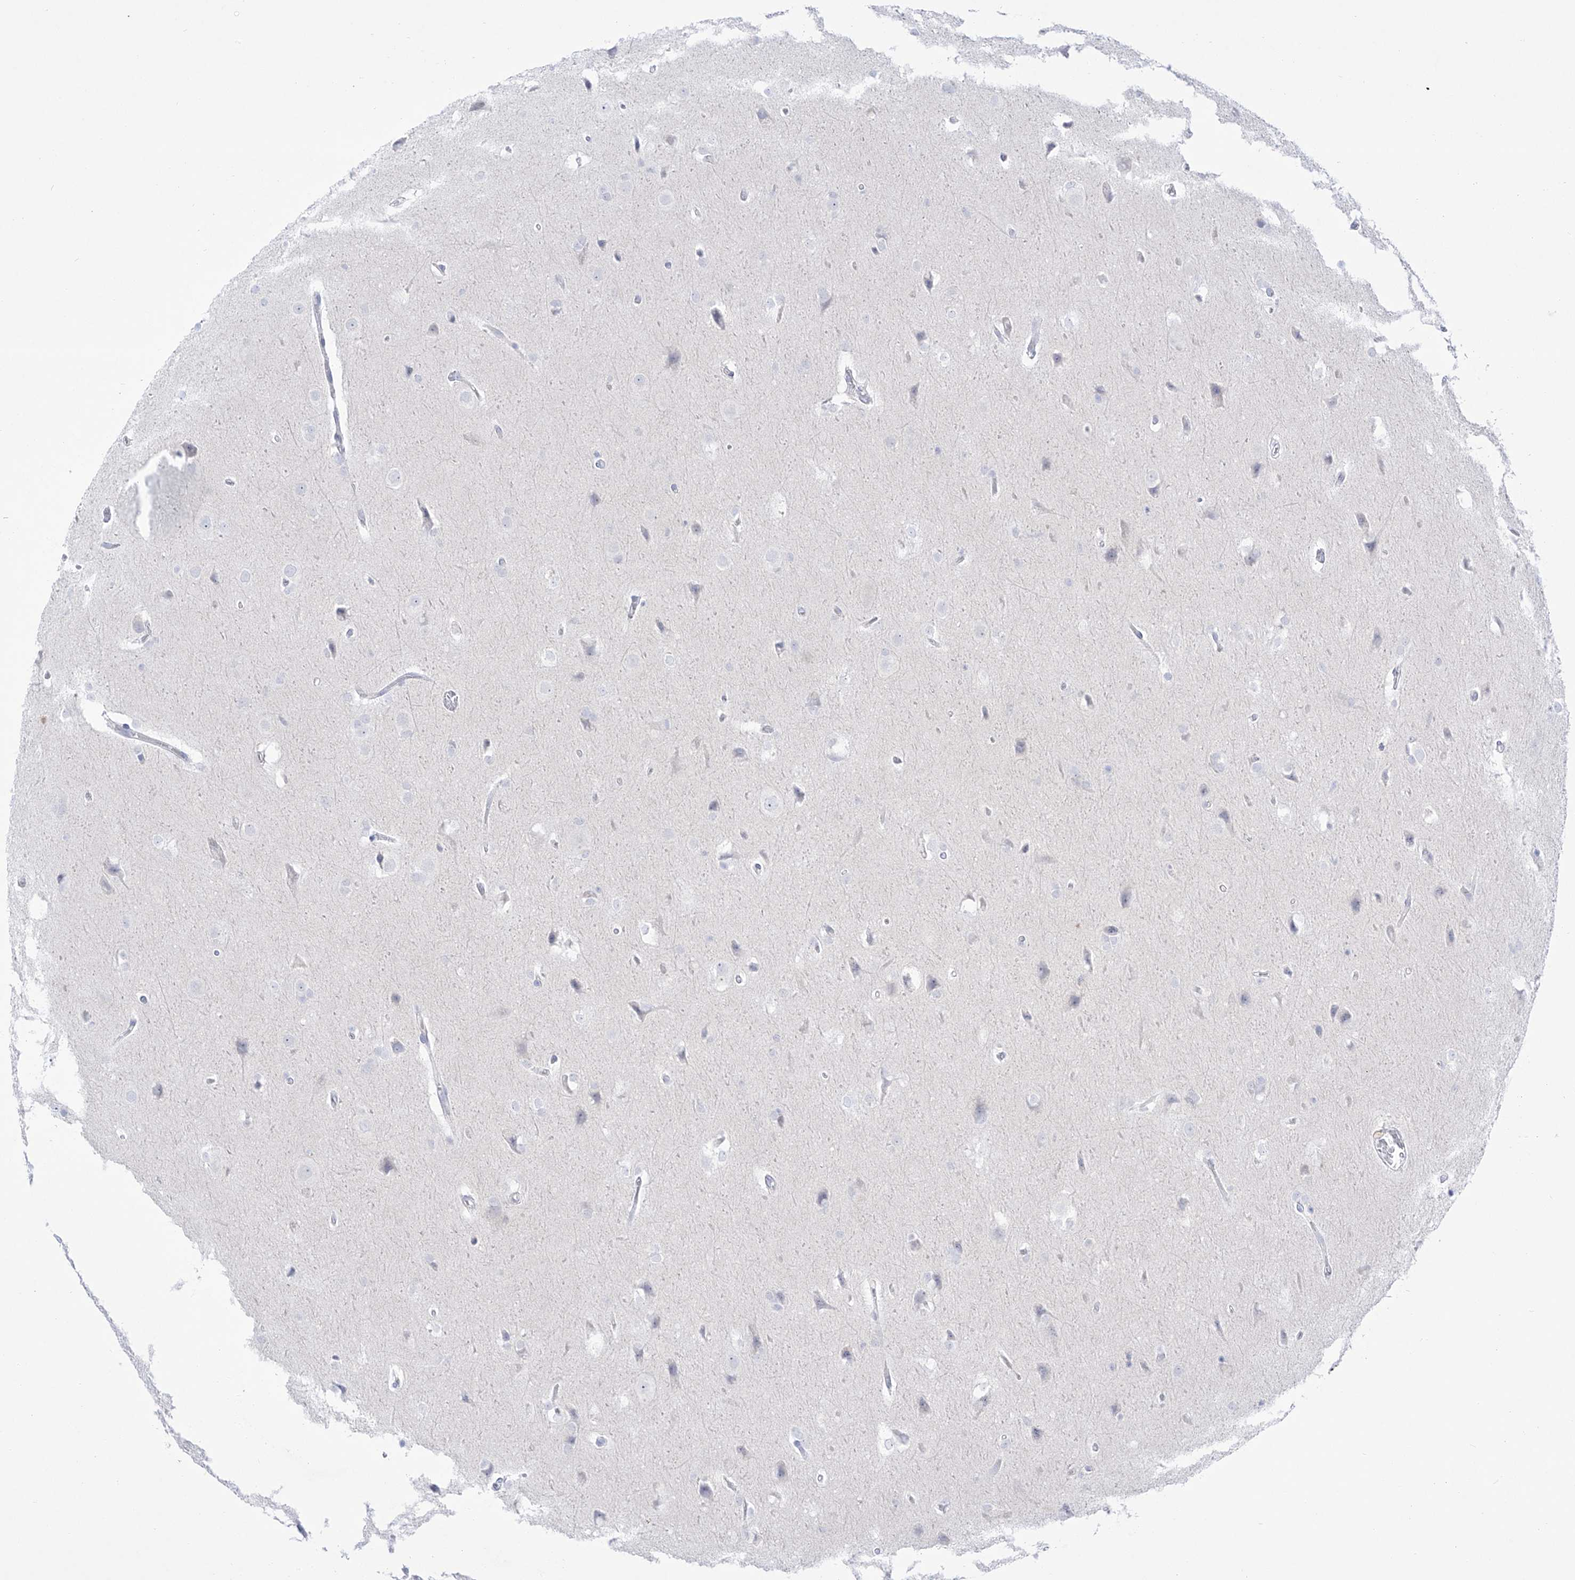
{"staining": {"intensity": "negative", "quantity": "none", "location": "none"}, "tissue": "glioma", "cell_type": "Tumor cells", "image_type": "cancer", "snomed": [{"axis": "morphology", "description": "Glioma, malignant, Low grade"}, {"axis": "topography", "description": "Brain"}], "caption": "Tumor cells show no significant positivity in glioma. (DAB immunohistochemistry with hematoxylin counter stain).", "gene": "DMKN", "patient": {"sex": "female", "age": 37}}